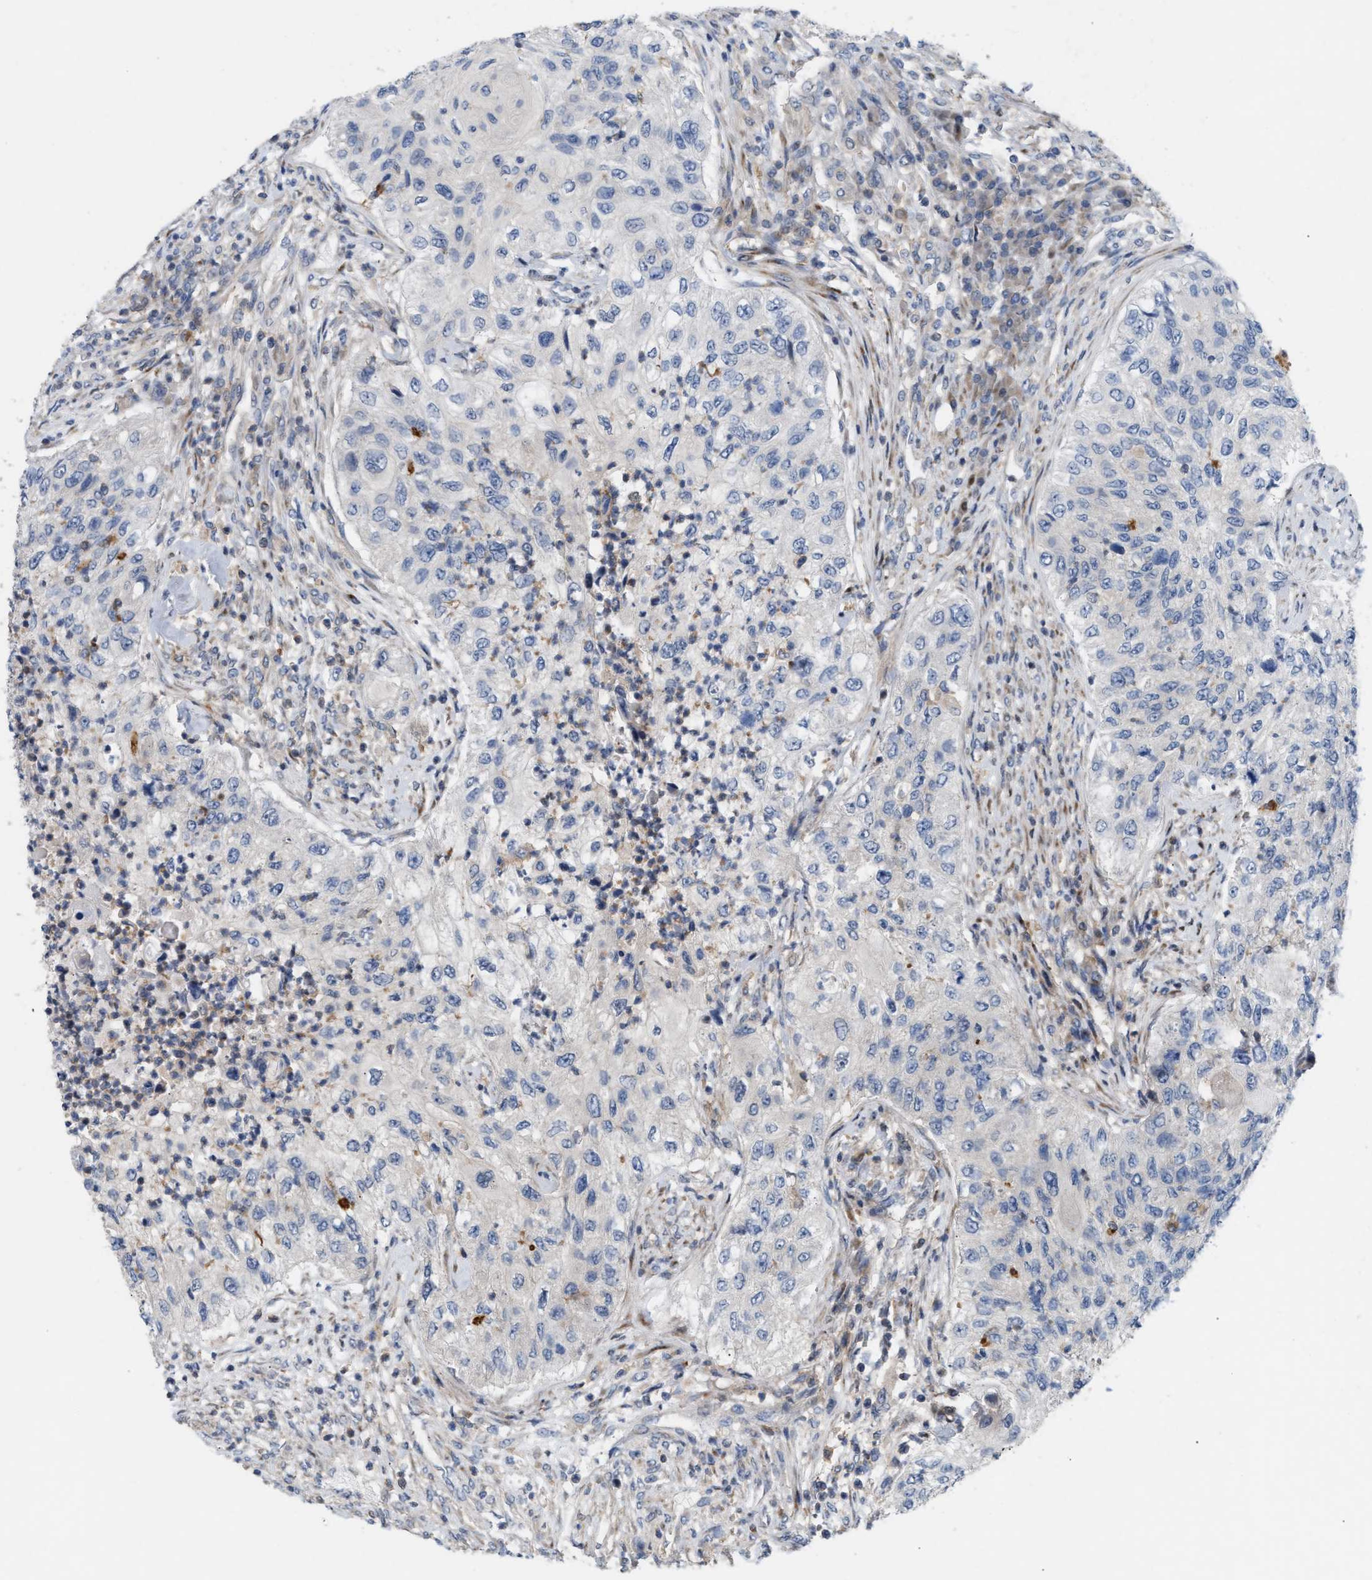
{"staining": {"intensity": "negative", "quantity": "none", "location": "none"}, "tissue": "urothelial cancer", "cell_type": "Tumor cells", "image_type": "cancer", "snomed": [{"axis": "morphology", "description": "Urothelial carcinoma, High grade"}, {"axis": "topography", "description": "Urinary bladder"}], "caption": "There is no significant positivity in tumor cells of urothelial carcinoma (high-grade).", "gene": "DBNL", "patient": {"sex": "female", "age": 60}}